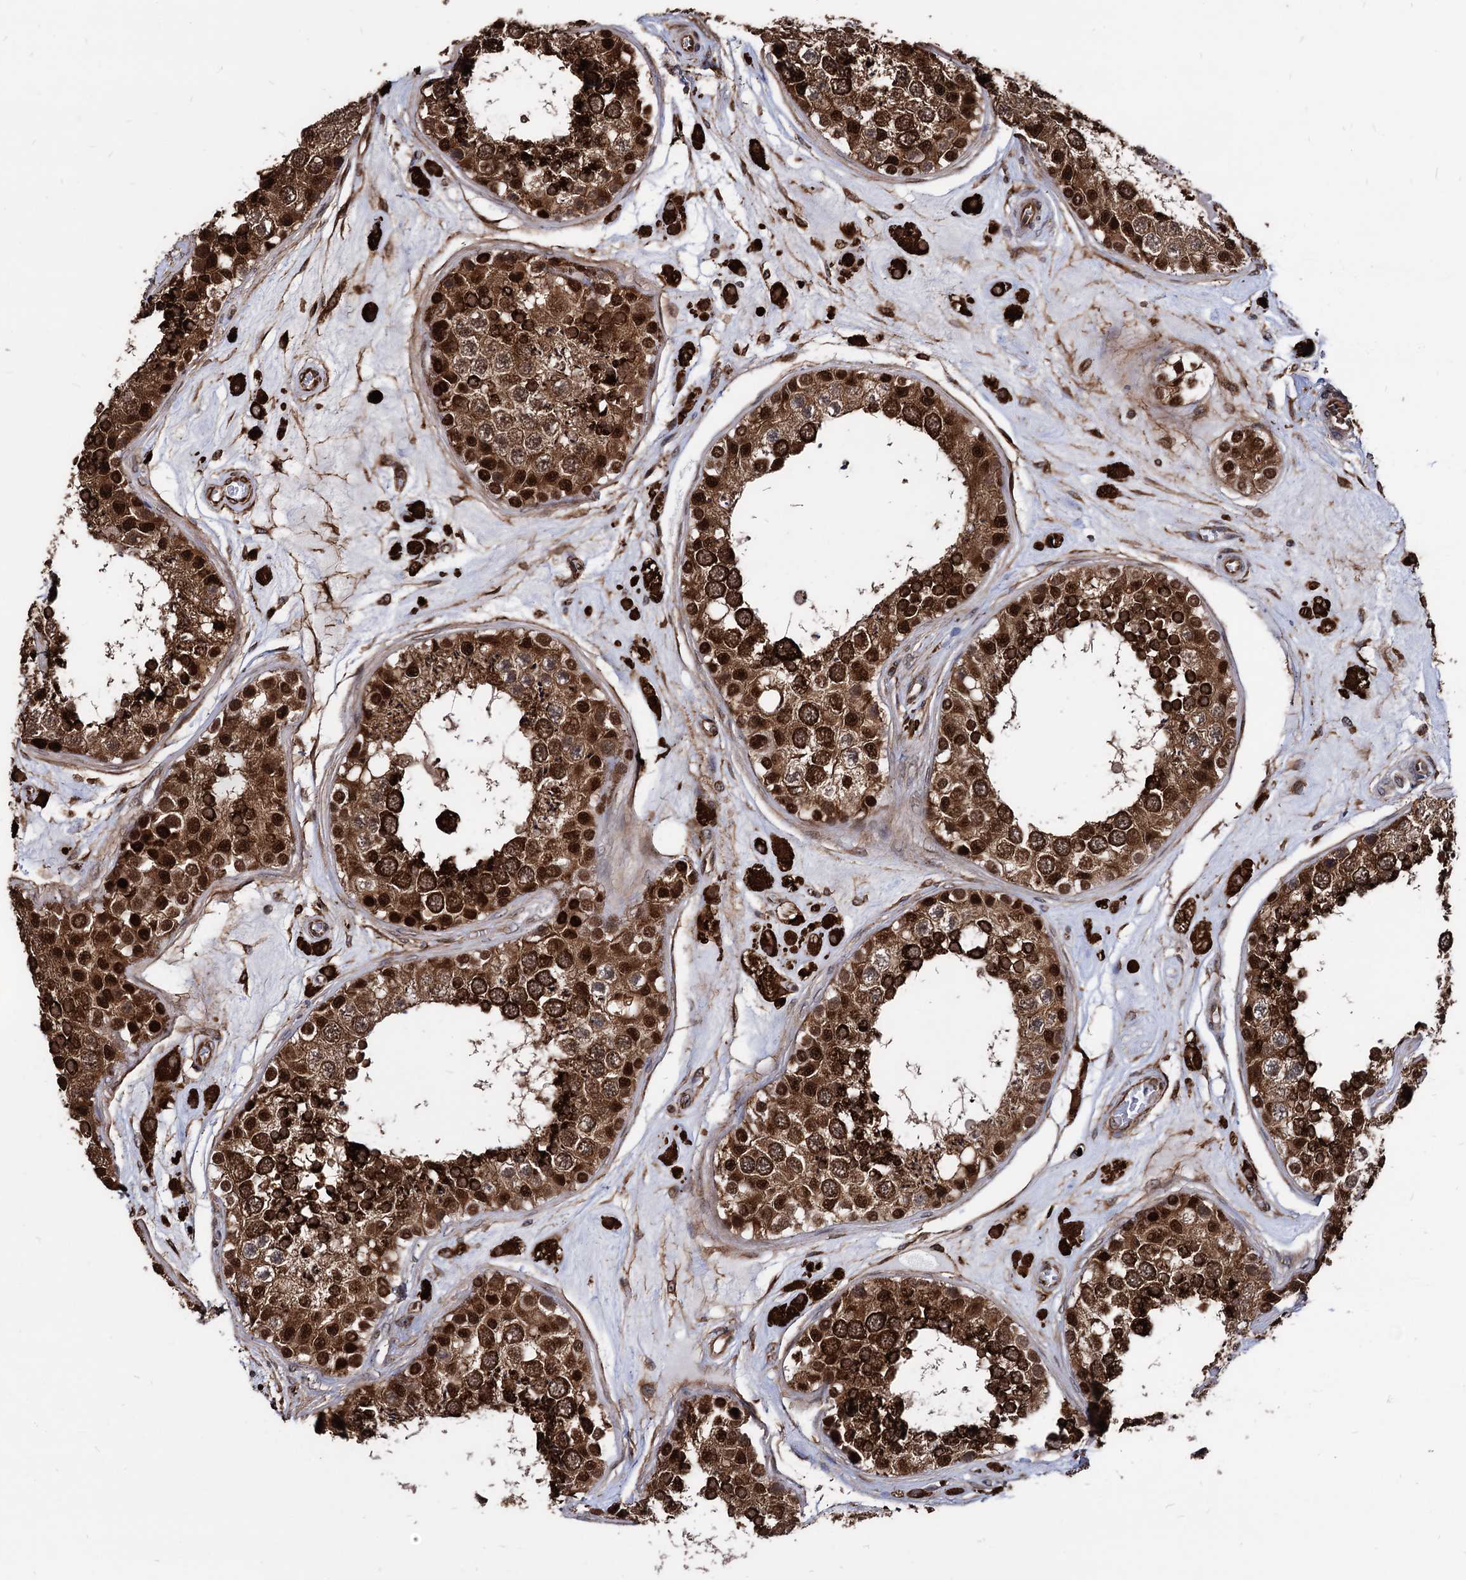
{"staining": {"intensity": "strong", "quantity": ">75%", "location": "cytoplasmic/membranous,nuclear"}, "tissue": "testis", "cell_type": "Cells in seminiferous ducts", "image_type": "normal", "snomed": [{"axis": "morphology", "description": "Normal tissue, NOS"}, {"axis": "topography", "description": "Testis"}], "caption": "High-power microscopy captured an IHC photomicrograph of benign testis, revealing strong cytoplasmic/membranous,nuclear positivity in approximately >75% of cells in seminiferous ducts.", "gene": "ANKRD12", "patient": {"sex": "male", "age": 25}}